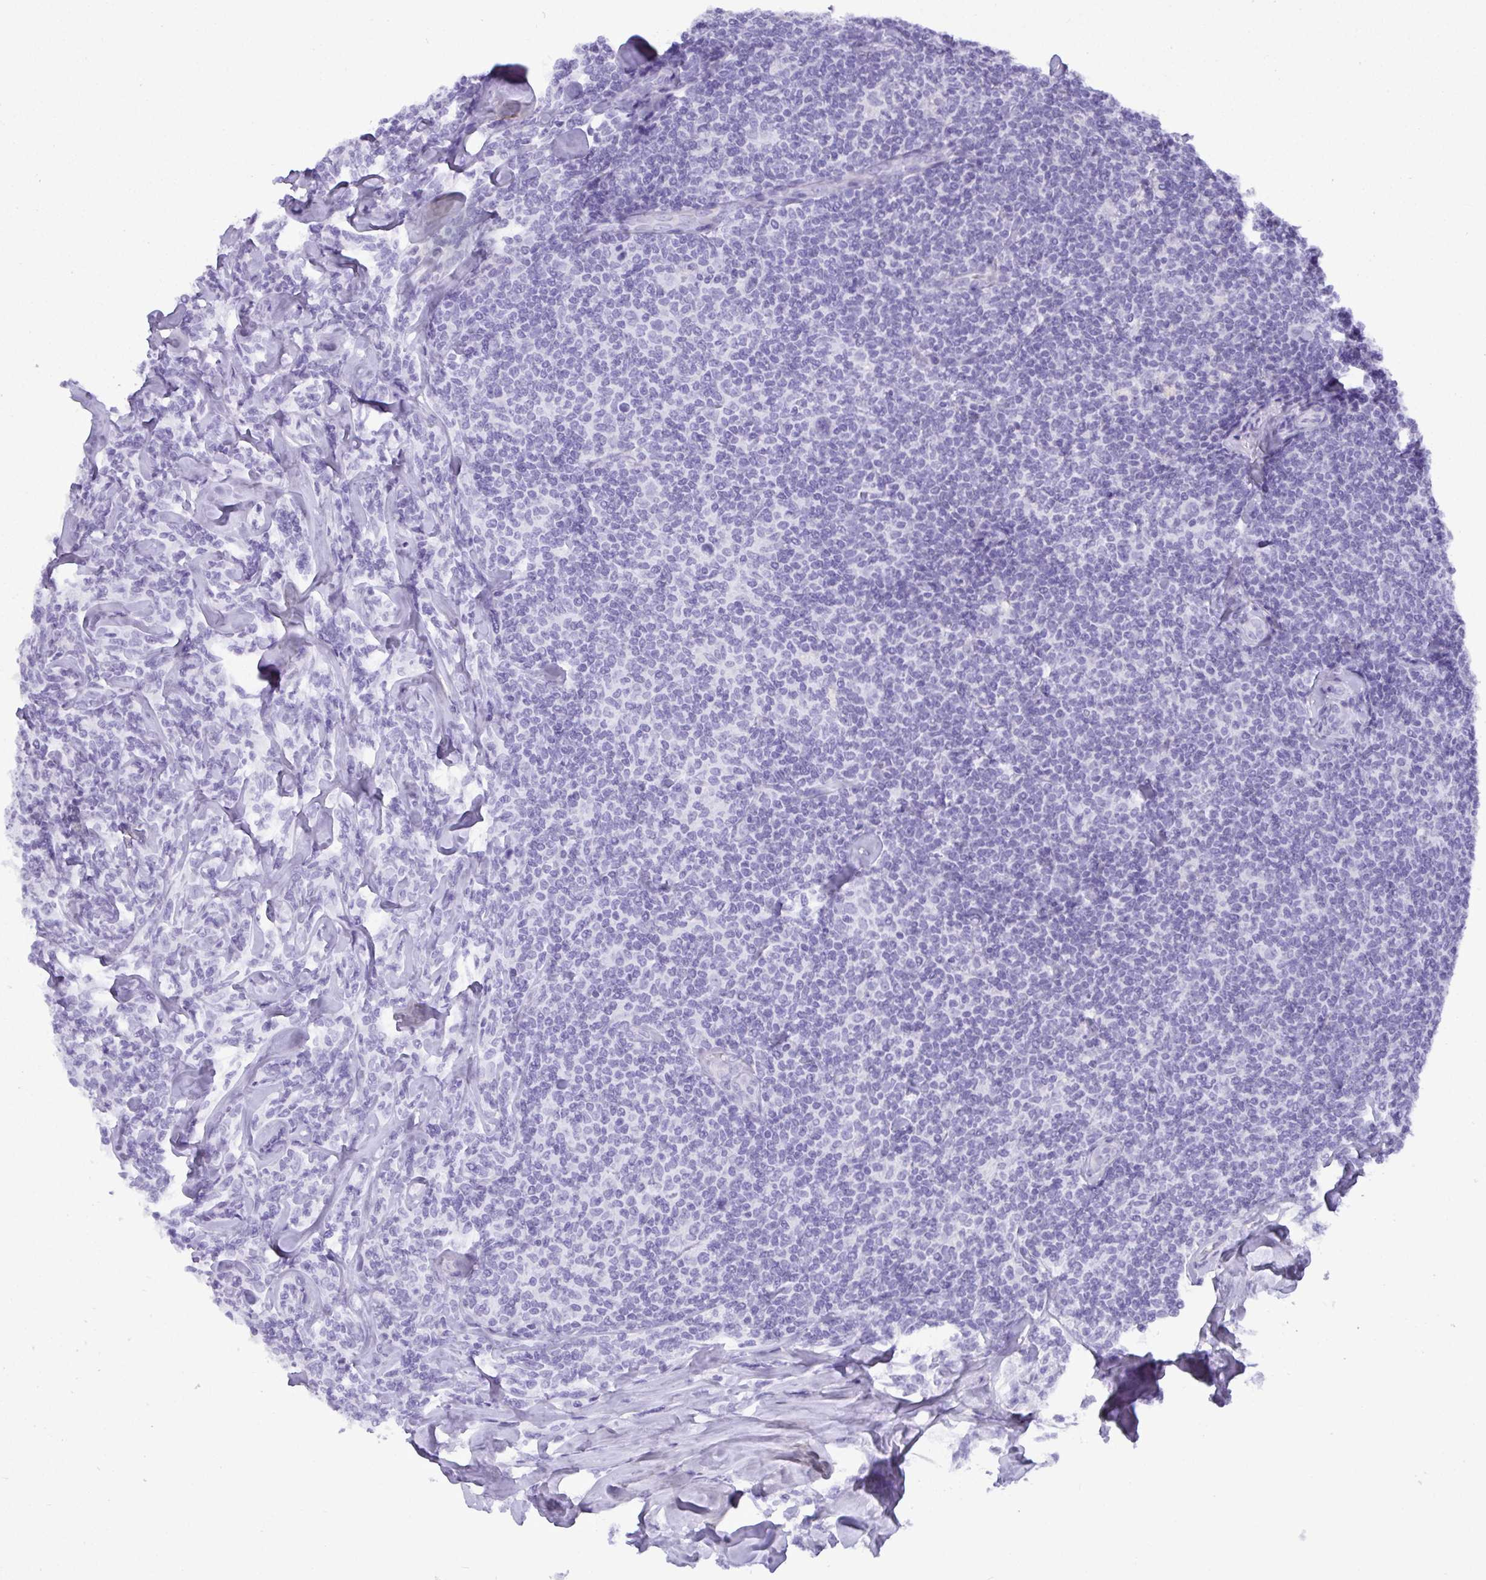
{"staining": {"intensity": "negative", "quantity": "none", "location": "none"}, "tissue": "lymphoma", "cell_type": "Tumor cells", "image_type": "cancer", "snomed": [{"axis": "morphology", "description": "Malignant lymphoma, non-Hodgkin's type, Low grade"}, {"axis": "topography", "description": "Lymph node"}], "caption": "Immunohistochemistry image of neoplastic tissue: human lymphoma stained with DAB (3,3'-diaminobenzidine) exhibits no significant protein staining in tumor cells.", "gene": "C4orf33", "patient": {"sex": "female", "age": 56}}